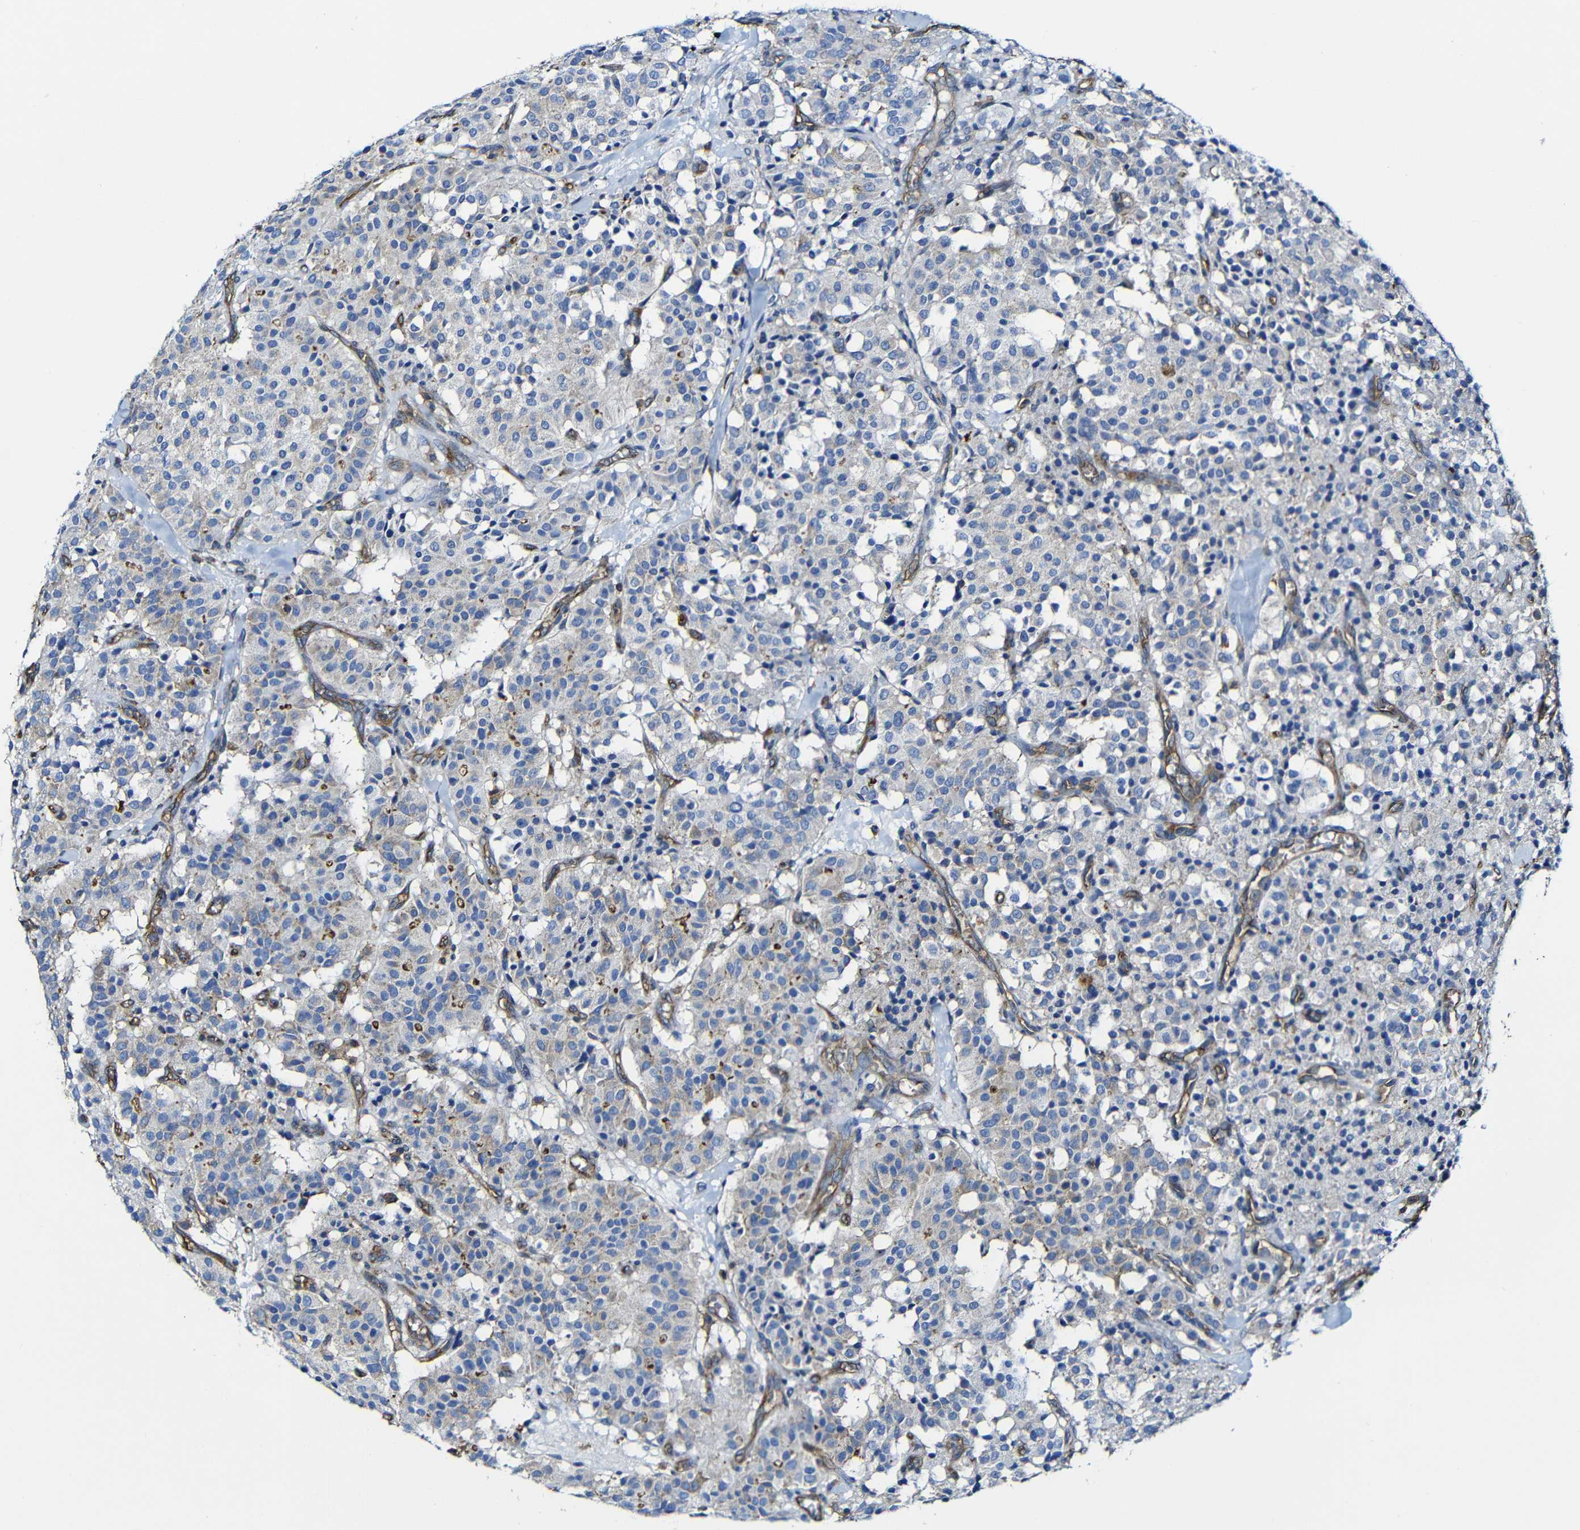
{"staining": {"intensity": "negative", "quantity": "none", "location": "none"}, "tissue": "carcinoid", "cell_type": "Tumor cells", "image_type": "cancer", "snomed": [{"axis": "morphology", "description": "Carcinoid, malignant, NOS"}, {"axis": "topography", "description": "Lung"}], "caption": "The IHC histopathology image has no significant positivity in tumor cells of carcinoid (malignant) tissue.", "gene": "MSN", "patient": {"sex": "male", "age": 30}}